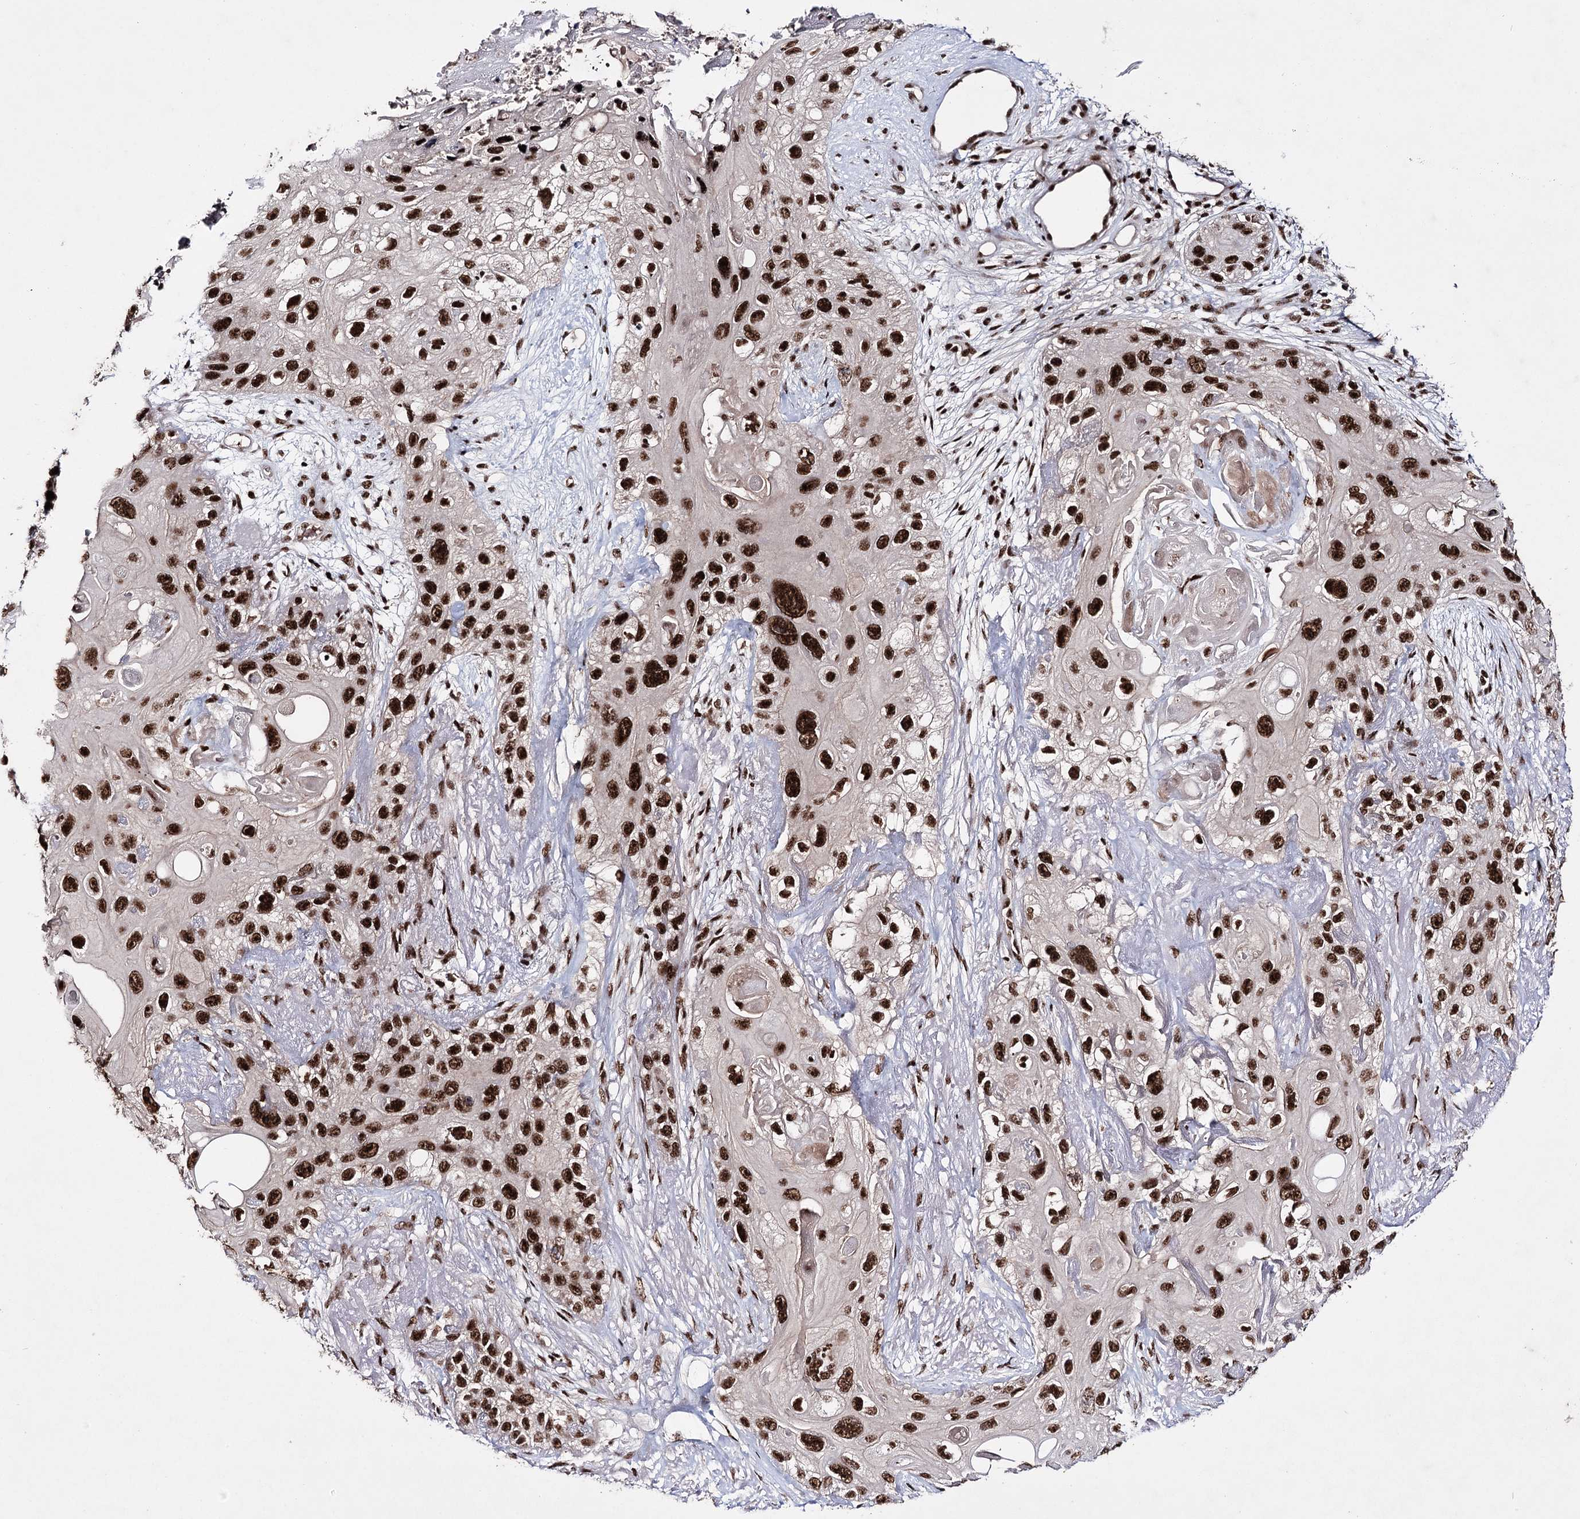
{"staining": {"intensity": "strong", "quantity": ">75%", "location": "nuclear"}, "tissue": "skin cancer", "cell_type": "Tumor cells", "image_type": "cancer", "snomed": [{"axis": "morphology", "description": "Normal tissue, NOS"}, {"axis": "morphology", "description": "Squamous cell carcinoma, NOS"}, {"axis": "topography", "description": "Skin"}], "caption": "An image of human skin cancer stained for a protein shows strong nuclear brown staining in tumor cells.", "gene": "PRPF40A", "patient": {"sex": "male", "age": 72}}